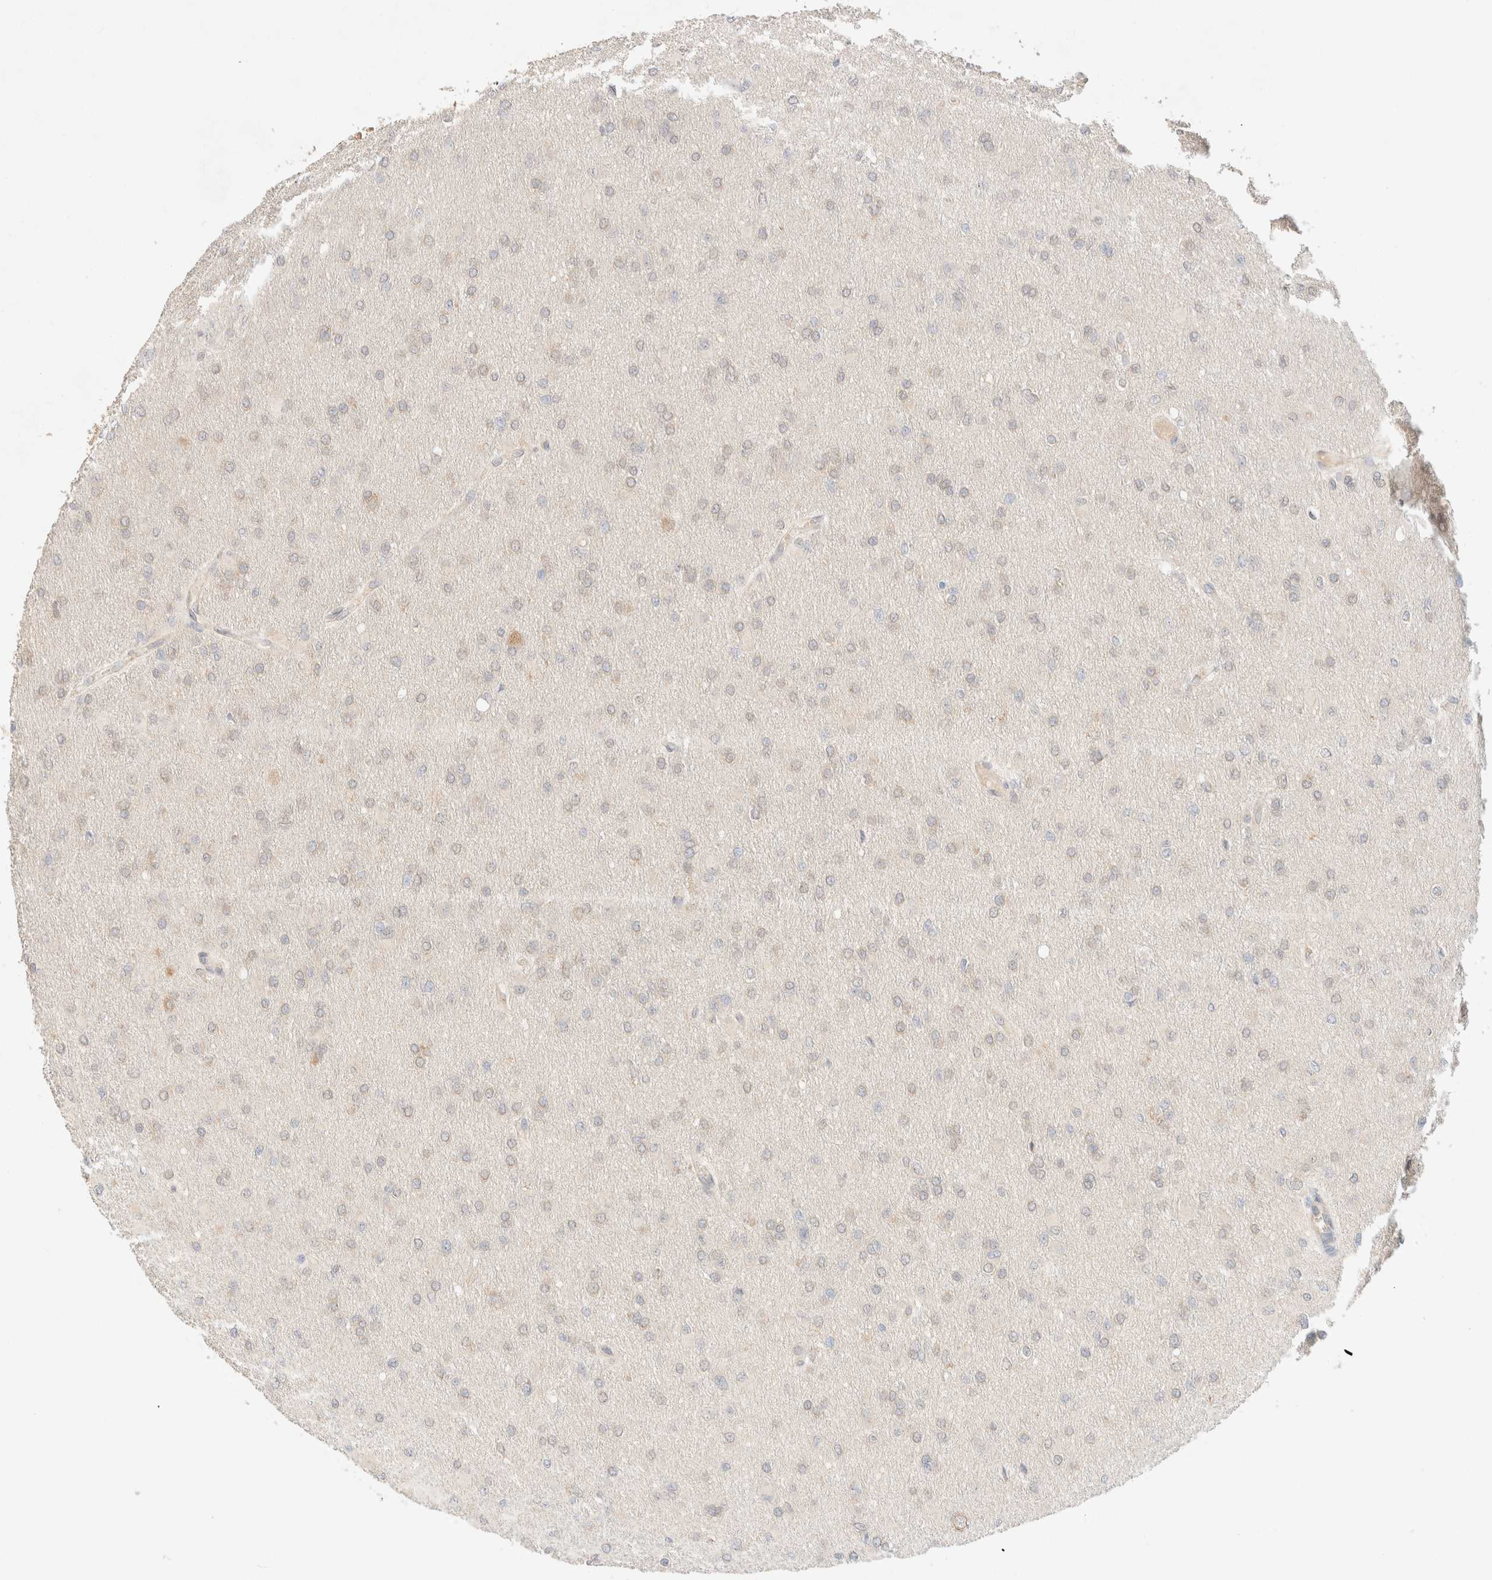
{"staining": {"intensity": "moderate", "quantity": "25%-75%", "location": "cytoplasmic/membranous"}, "tissue": "glioma", "cell_type": "Tumor cells", "image_type": "cancer", "snomed": [{"axis": "morphology", "description": "Glioma, malignant, High grade"}, {"axis": "topography", "description": "Cerebral cortex"}], "caption": "High-magnification brightfield microscopy of glioma stained with DAB (3,3'-diaminobenzidine) (brown) and counterstained with hematoxylin (blue). tumor cells exhibit moderate cytoplasmic/membranous positivity is appreciated in approximately25%-75% of cells.", "gene": "CSNK1E", "patient": {"sex": "female", "age": 36}}